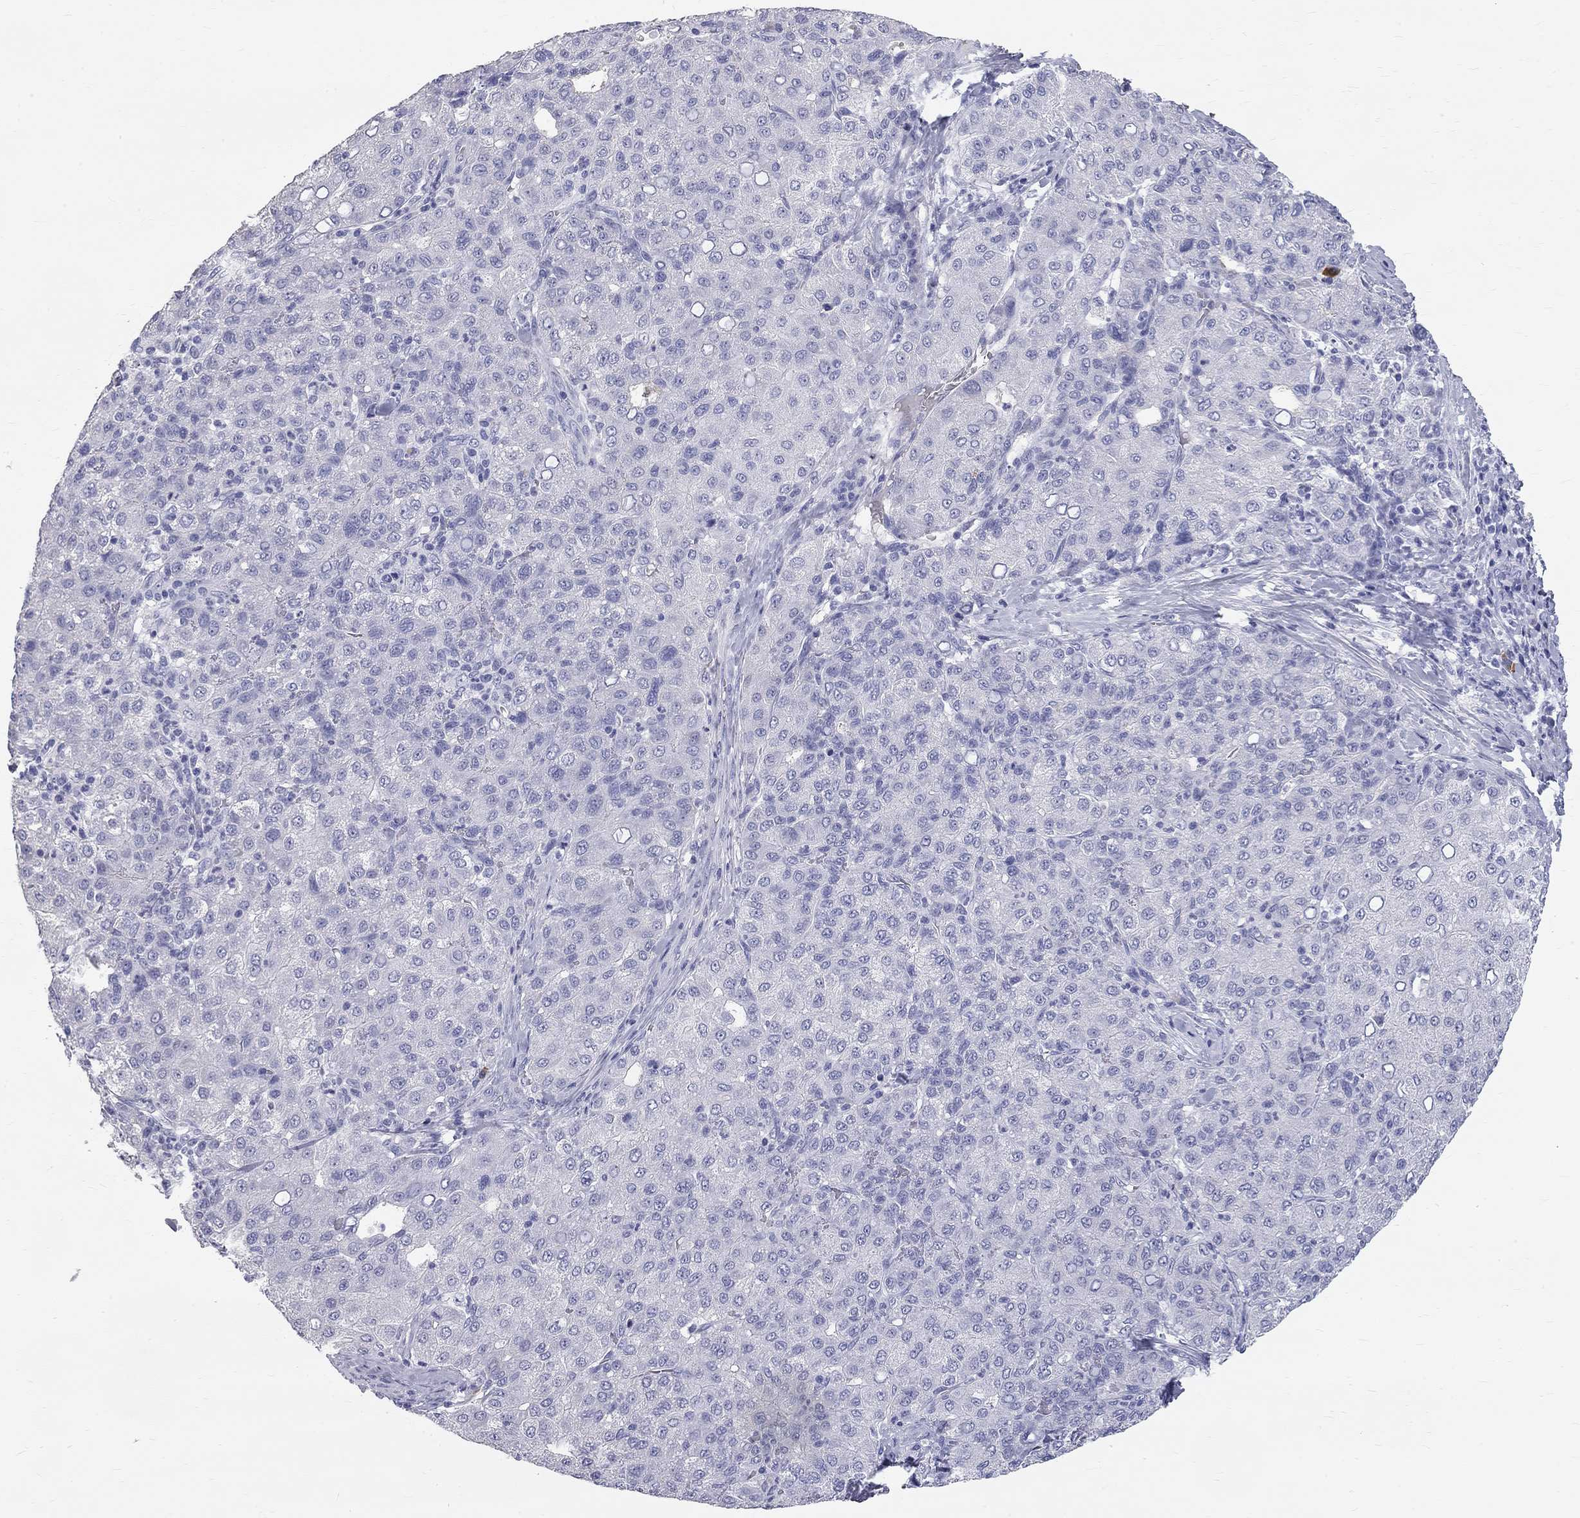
{"staining": {"intensity": "negative", "quantity": "none", "location": "none"}, "tissue": "liver cancer", "cell_type": "Tumor cells", "image_type": "cancer", "snomed": [{"axis": "morphology", "description": "Carcinoma, Hepatocellular, NOS"}, {"axis": "topography", "description": "Liver"}], "caption": "Histopathology image shows no protein expression in tumor cells of hepatocellular carcinoma (liver) tissue. (DAB (3,3'-diaminobenzidine) immunohistochemistry (IHC), high magnification).", "gene": "PHOX2B", "patient": {"sex": "male", "age": 65}}